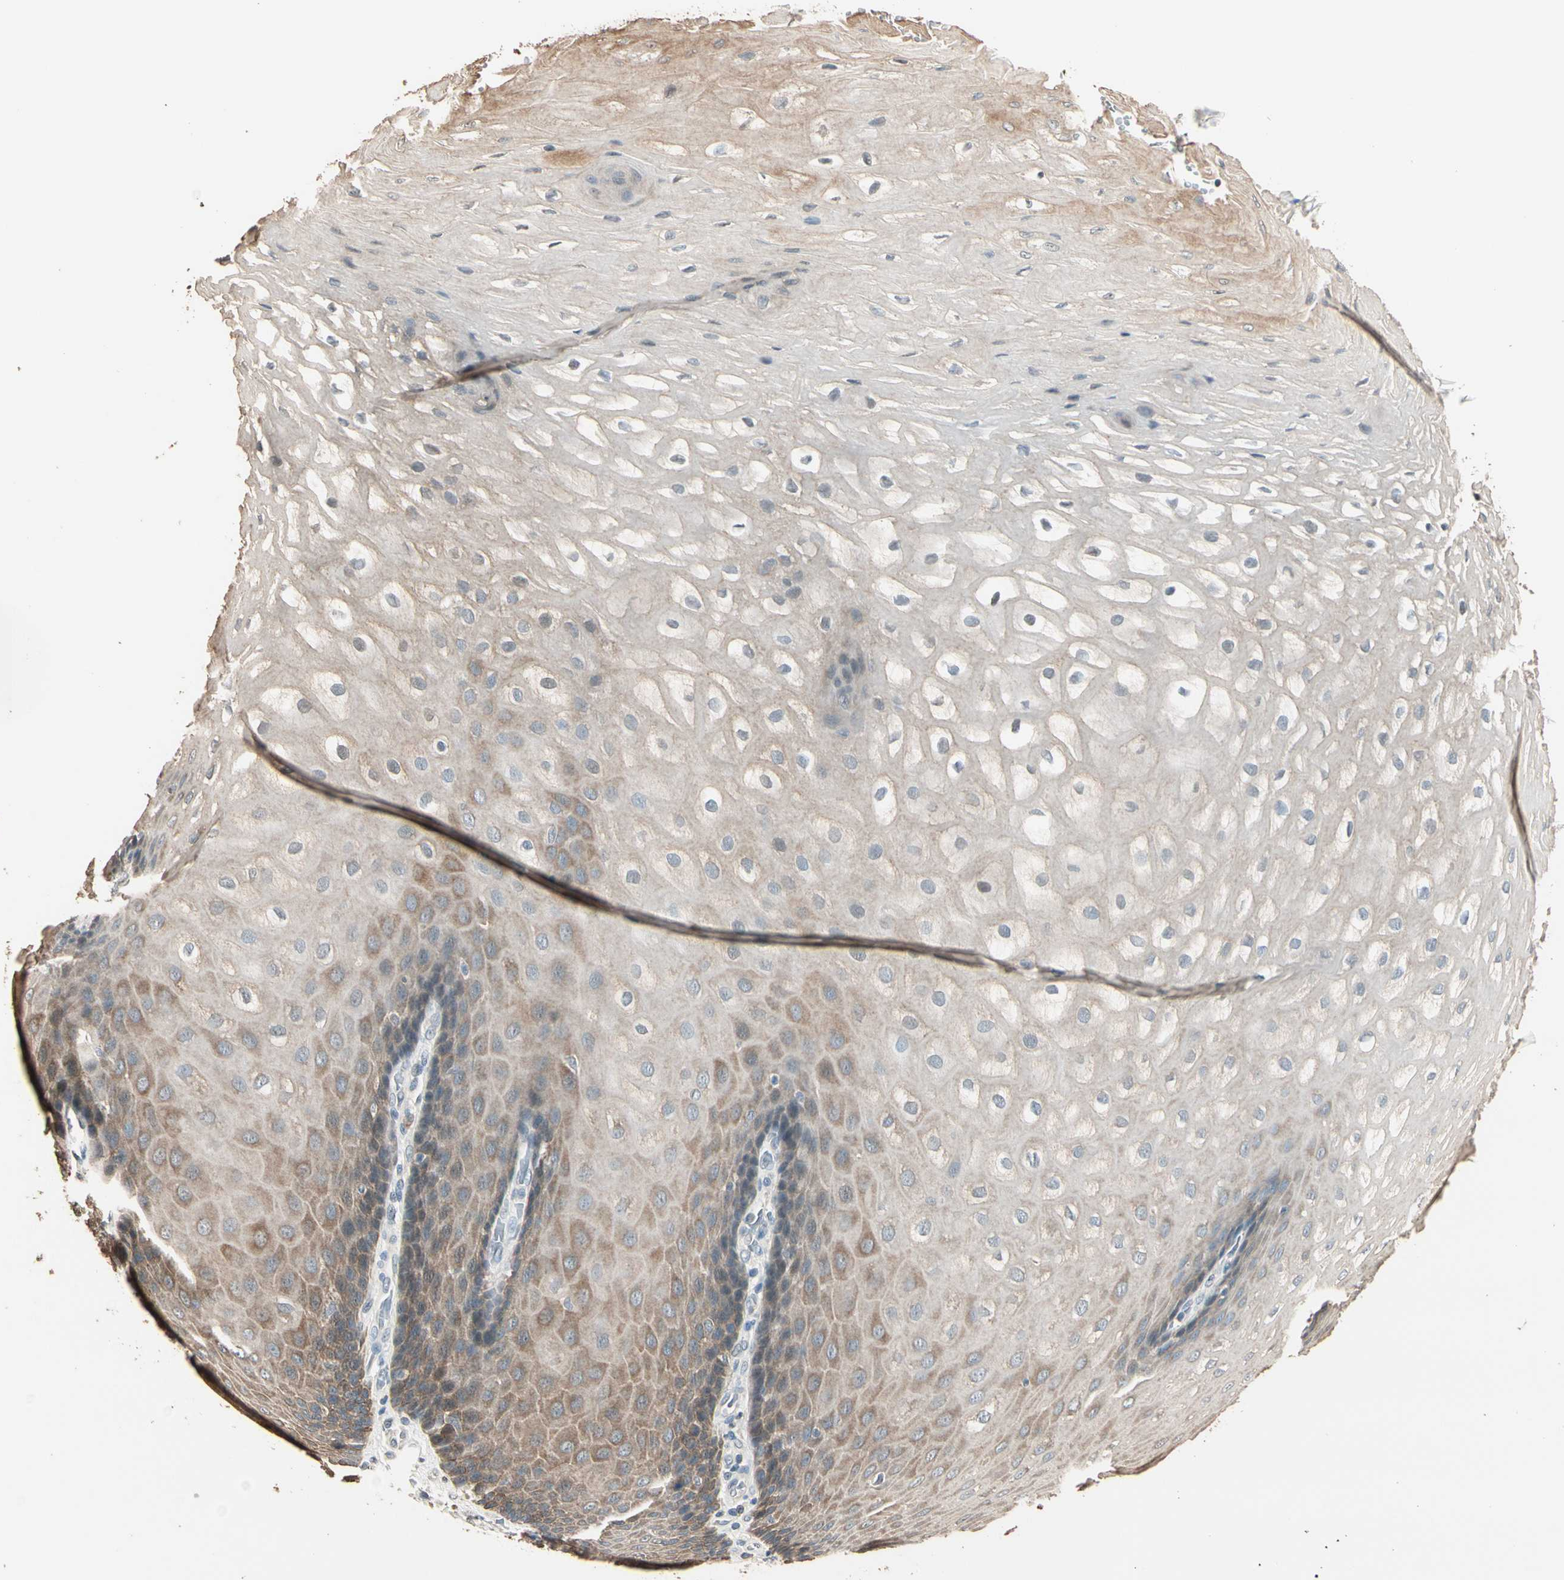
{"staining": {"intensity": "weak", "quantity": "25%-75%", "location": "cytoplasmic/membranous"}, "tissue": "esophagus", "cell_type": "Squamous epithelial cells", "image_type": "normal", "snomed": [{"axis": "morphology", "description": "Normal tissue, NOS"}, {"axis": "morphology", "description": "Adenocarcinoma, NOS"}, {"axis": "topography", "description": "Esophagus"}, {"axis": "topography", "description": "Stomach"}], "caption": "Immunohistochemistry histopathology image of unremarkable esophagus: human esophagus stained using immunohistochemistry (IHC) shows low levels of weak protein expression localized specifically in the cytoplasmic/membranous of squamous epithelial cells, appearing as a cytoplasmic/membranous brown color.", "gene": "MAP3K7", "patient": {"sex": "male", "age": 62}}